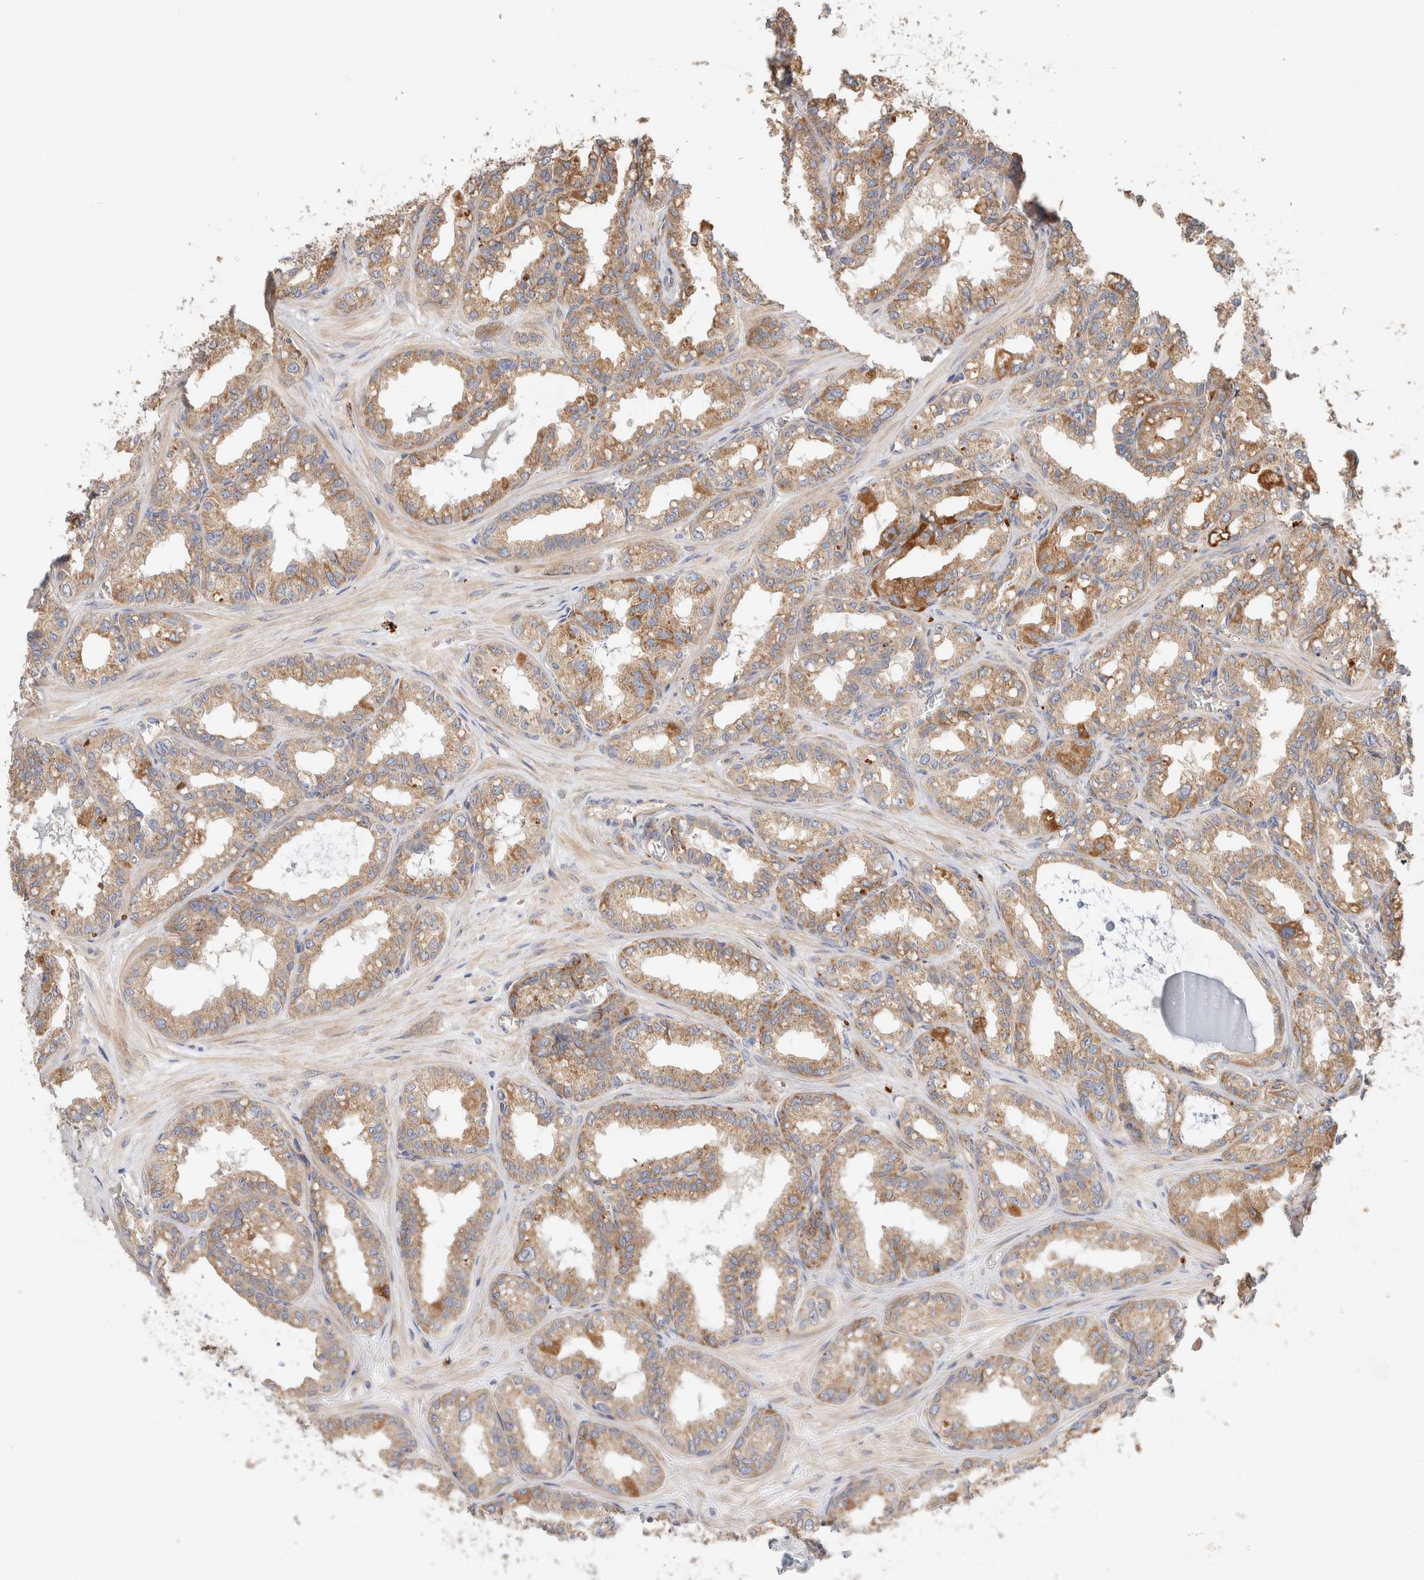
{"staining": {"intensity": "moderate", "quantity": ">75%", "location": "cytoplasmic/membranous"}, "tissue": "seminal vesicle", "cell_type": "Glandular cells", "image_type": "normal", "snomed": [{"axis": "morphology", "description": "Normal tissue, NOS"}, {"axis": "topography", "description": "Prostate"}, {"axis": "topography", "description": "Seminal veicle"}], "caption": "This is a histology image of immunohistochemistry staining of unremarkable seminal vesicle, which shows moderate positivity in the cytoplasmic/membranous of glandular cells.", "gene": "B3GNTL1", "patient": {"sex": "male", "age": 51}}